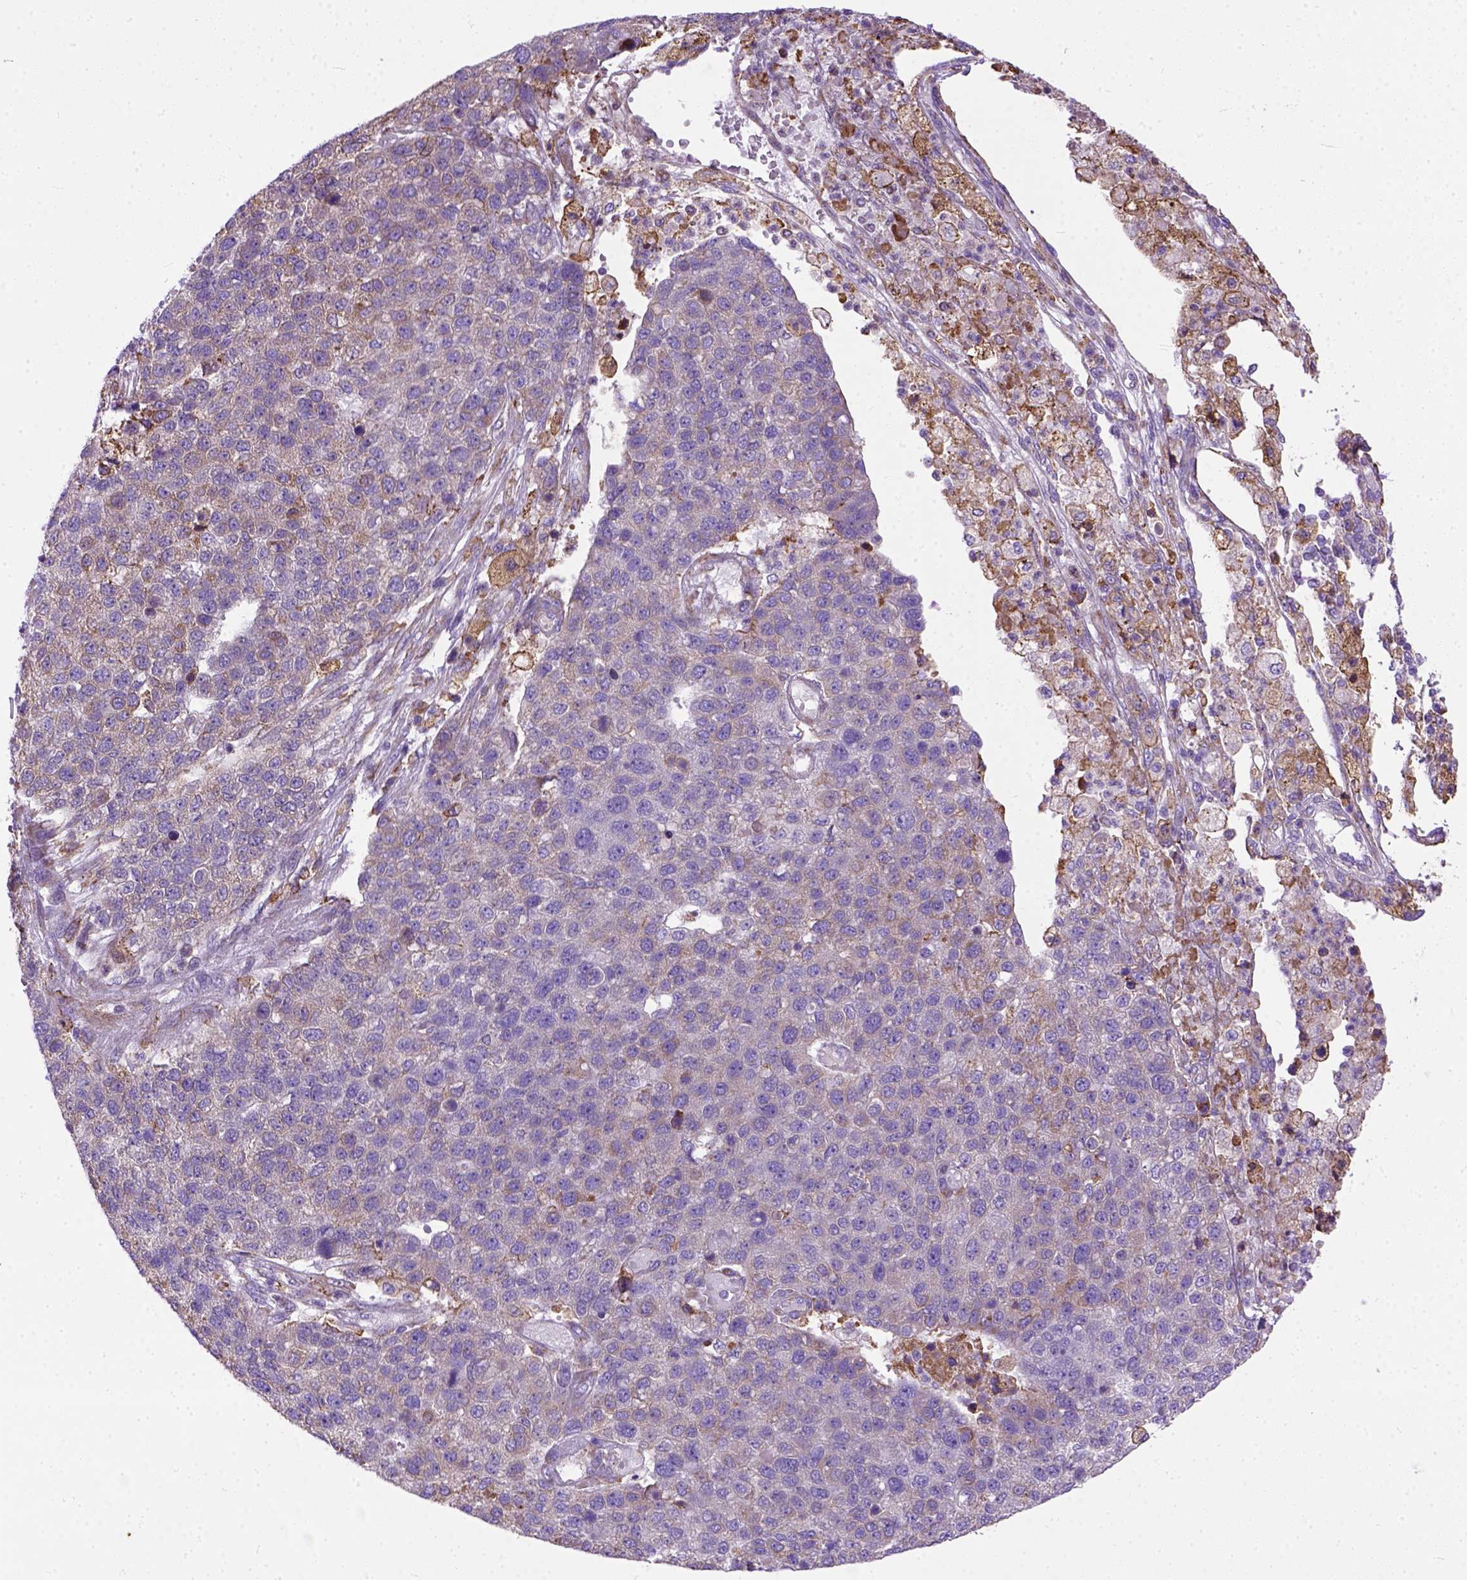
{"staining": {"intensity": "moderate", "quantity": "25%-75%", "location": "cytoplasmic/membranous"}, "tissue": "pancreatic cancer", "cell_type": "Tumor cells", "image_type": "cancer", "snomed": [{"axis": "morphology", "description": "Adenocarcinoma, NOS"}, {"axis": "topography", "description": "Pancreas"}], "caption": "Human adenocarcinoma (pancreatic) stained with a brown dye demonstrates moderate cytoplasmic/membranous positive expression in approximately 25%-75% of tumor cells.", "gene": "PLK4", "patient": {"sex": "female", "age": 61}}